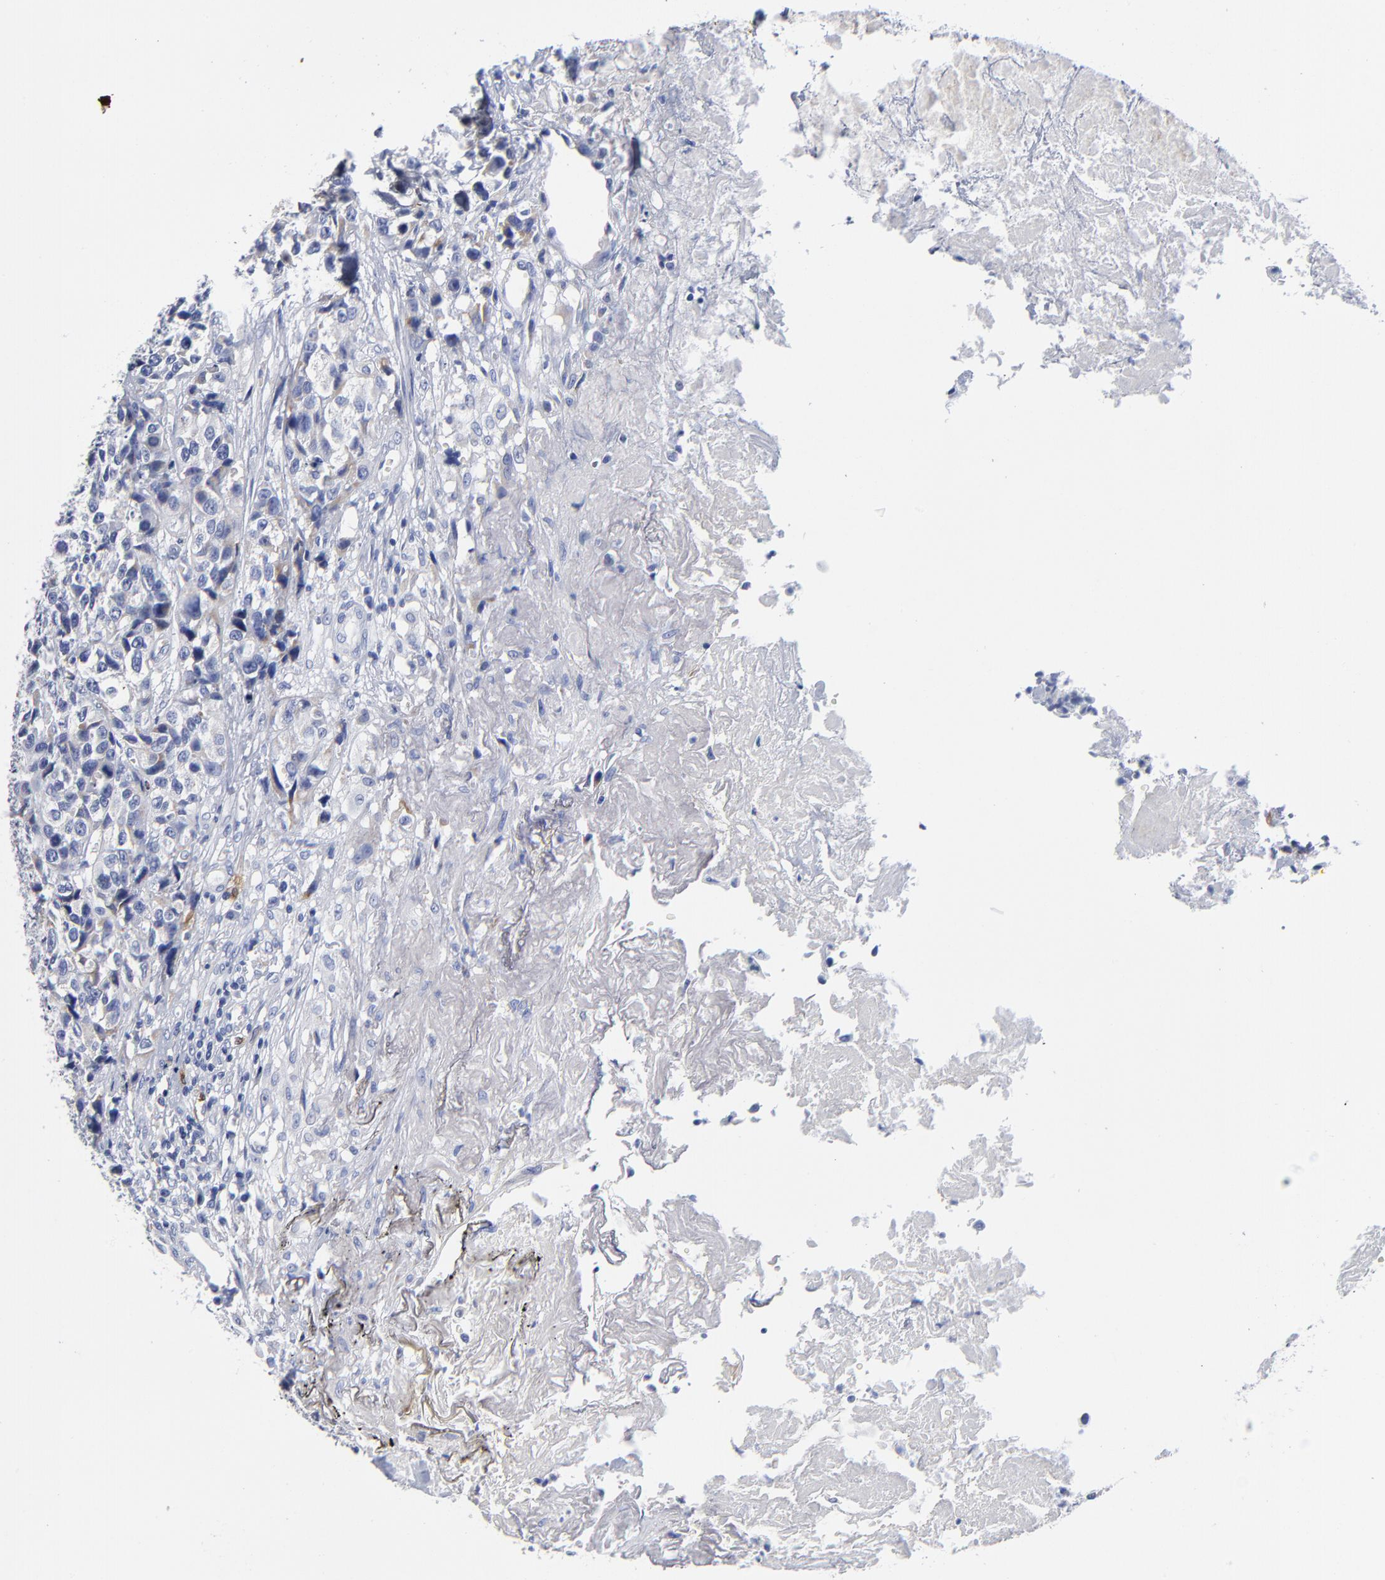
{"staining": {"intensity": "negative", "quantity": "none", "location": "none"}, "tissue": "urothelial cancer", "cell_type": "Tumor cells", "image_type": "cancer", "snomed": [{"axis": "morphology", "description": "Urothelial carcinoma, High grade"}, {"axis": "topography", "description": "Urinary bladder"}], "caption": "A high-resolution photomicrograph shows IHC staining of urothelial carcinoma (high-grade), which shows no significant expression in tumor cells.", "gene": "PTP4A1", "patient": {"sex": "female", "age": 81}}